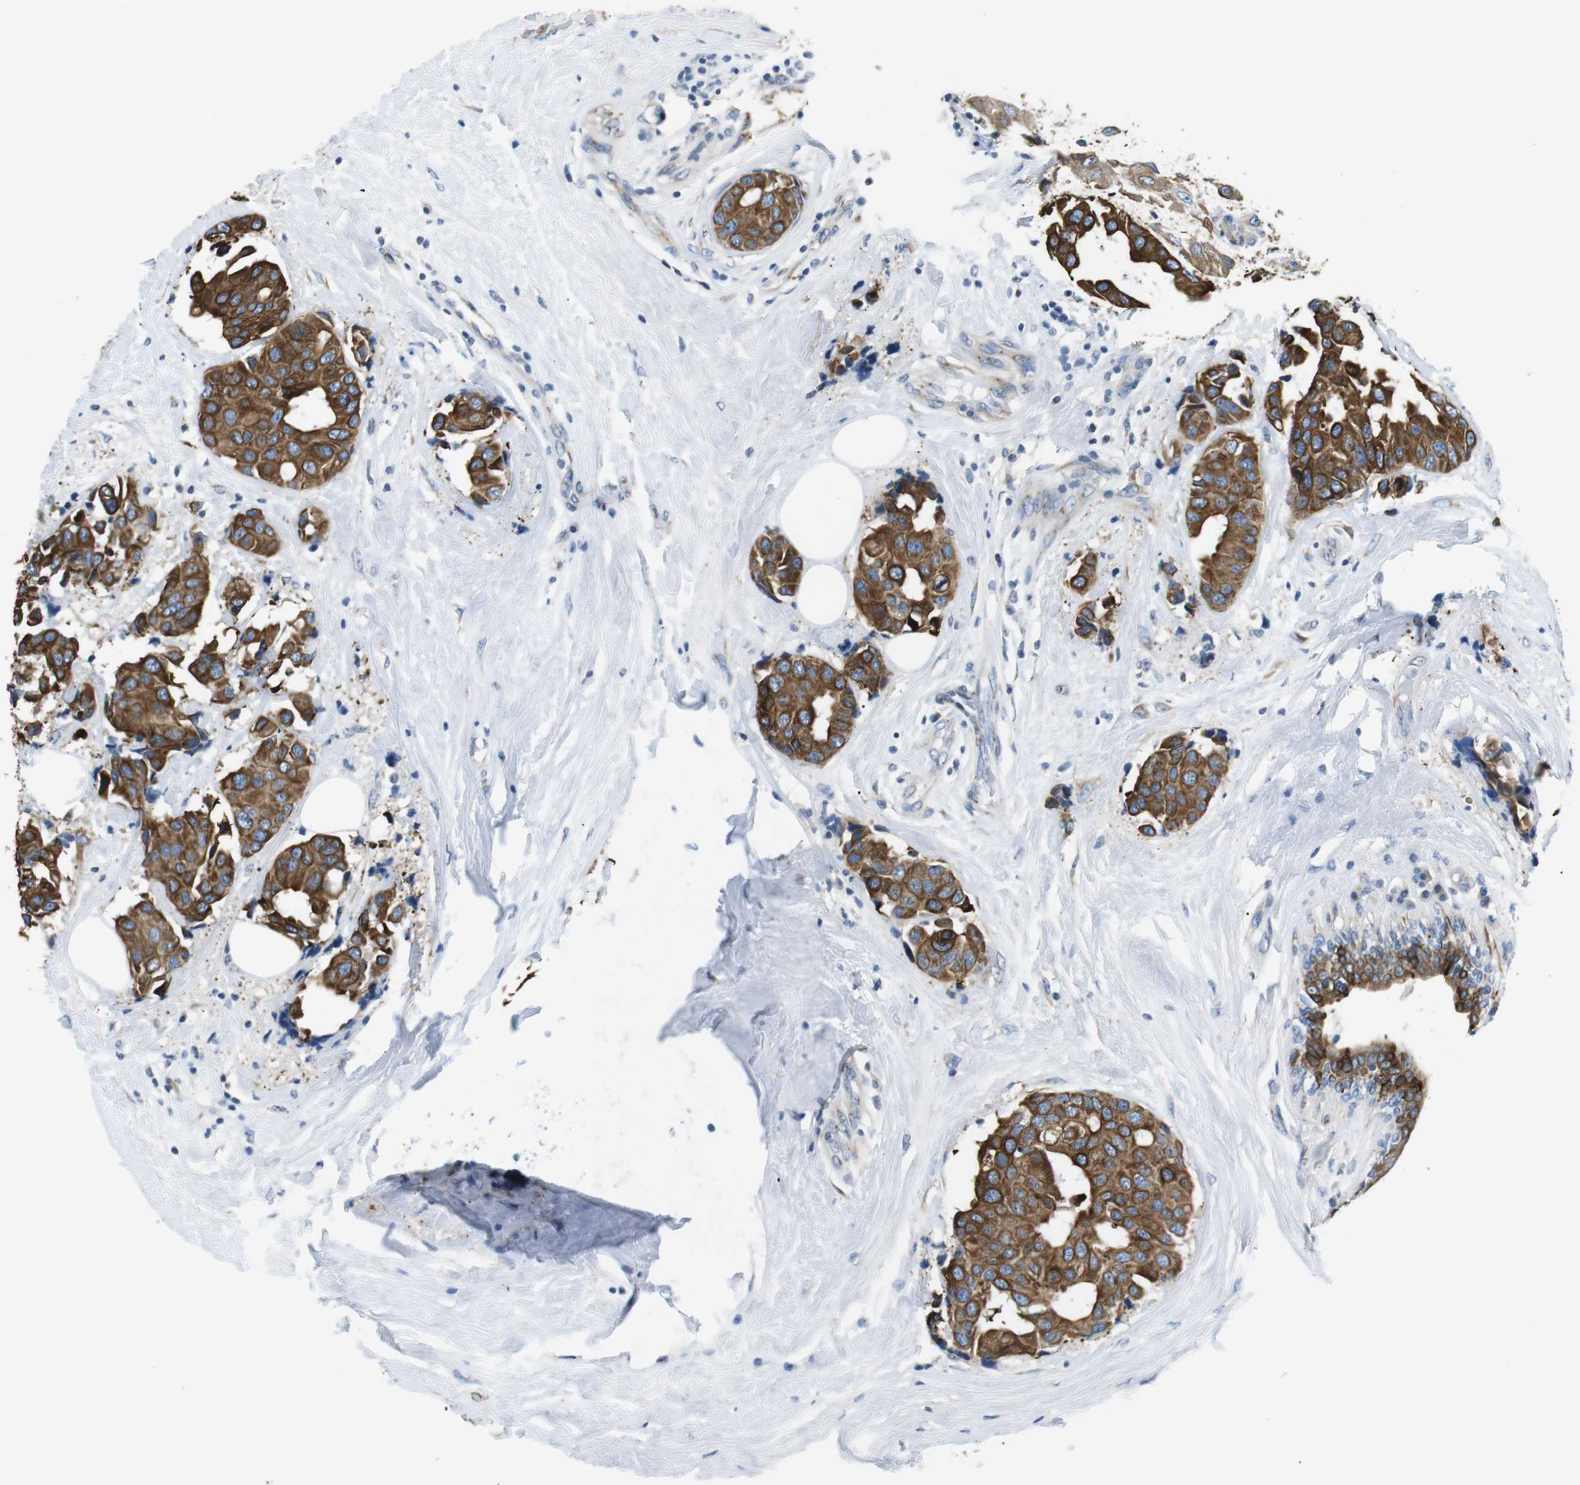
{"staining": {"intensity": "strong", "quantity": ">75%", "location": "cytoplasmic/membranous"}, "tissue": "breast cancer", "cell_type": "Tumor cells", "image_type": "cancer", "snomed": [{"axis": "morphology", "description": "Normal tissue, NOS"}, {"axis": "morphology", "description": "Duct carcinoma"}, {"axis": "topography", "description": "Breast"}], "caption": "Protein analysis of breast cancer tissue displays strong cytoplasmic/membranous expression in approximately >75% of tumor cells.", "gene": "UNC5CL", "patient": {"sex": "female", "age": 39}}